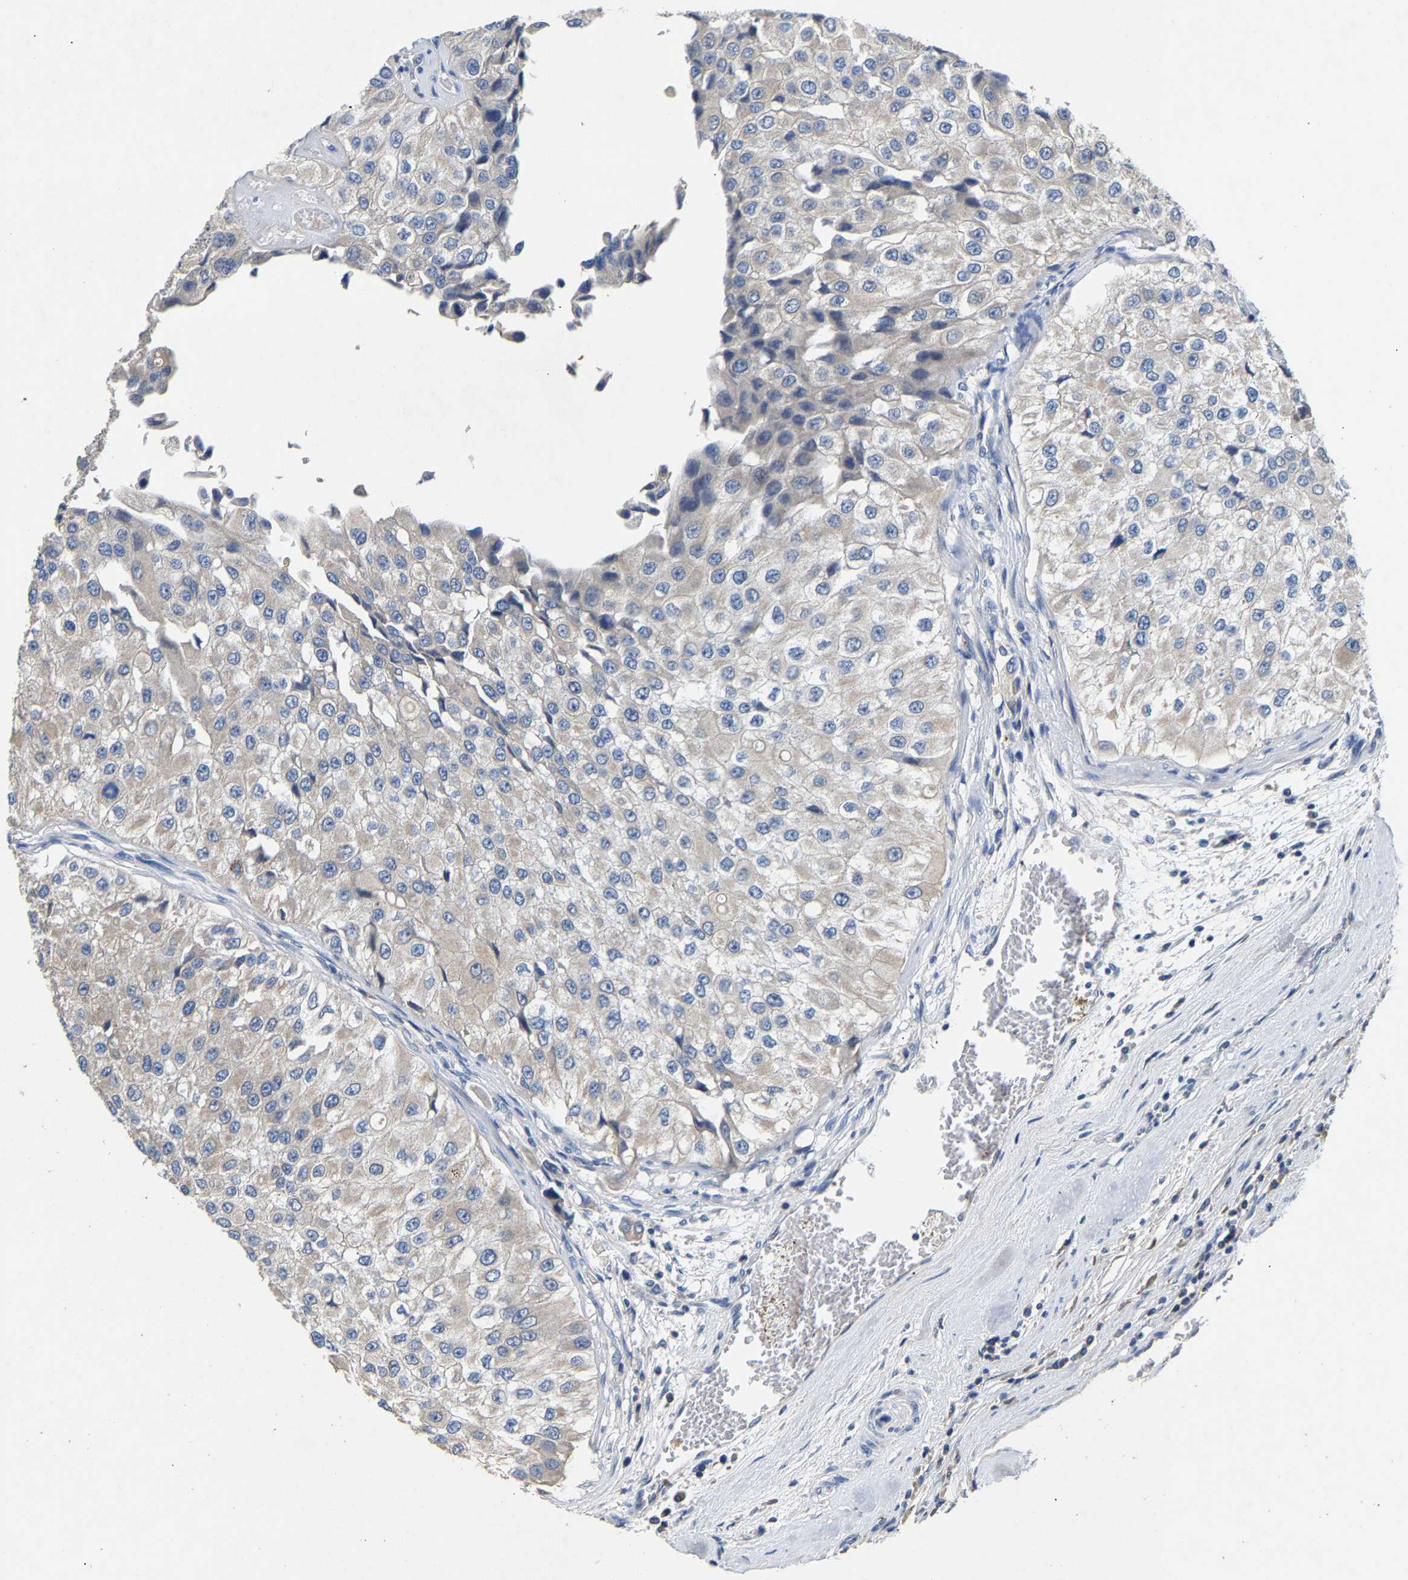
{"staining": {"intensity": "negative", "quantity": "none", "location": "none"}, "tissue": "urothelial cancer", "cell_type": "Tumor cells", "image_type": "cancer", "snomed": [{"axis": "morphology", "description": "Urothelial carcinoma, High grade"}, {"axis": "topography", "description": "Kidney"}, {"axis": "topography", "description": "Urinary bladder"}], "caption": "The IHC micrograph has no significant staining in tumor cells of urothelial cancer tissue.", "gene": "CCDC171", "patient": {"sex": "male", "age": 77}}